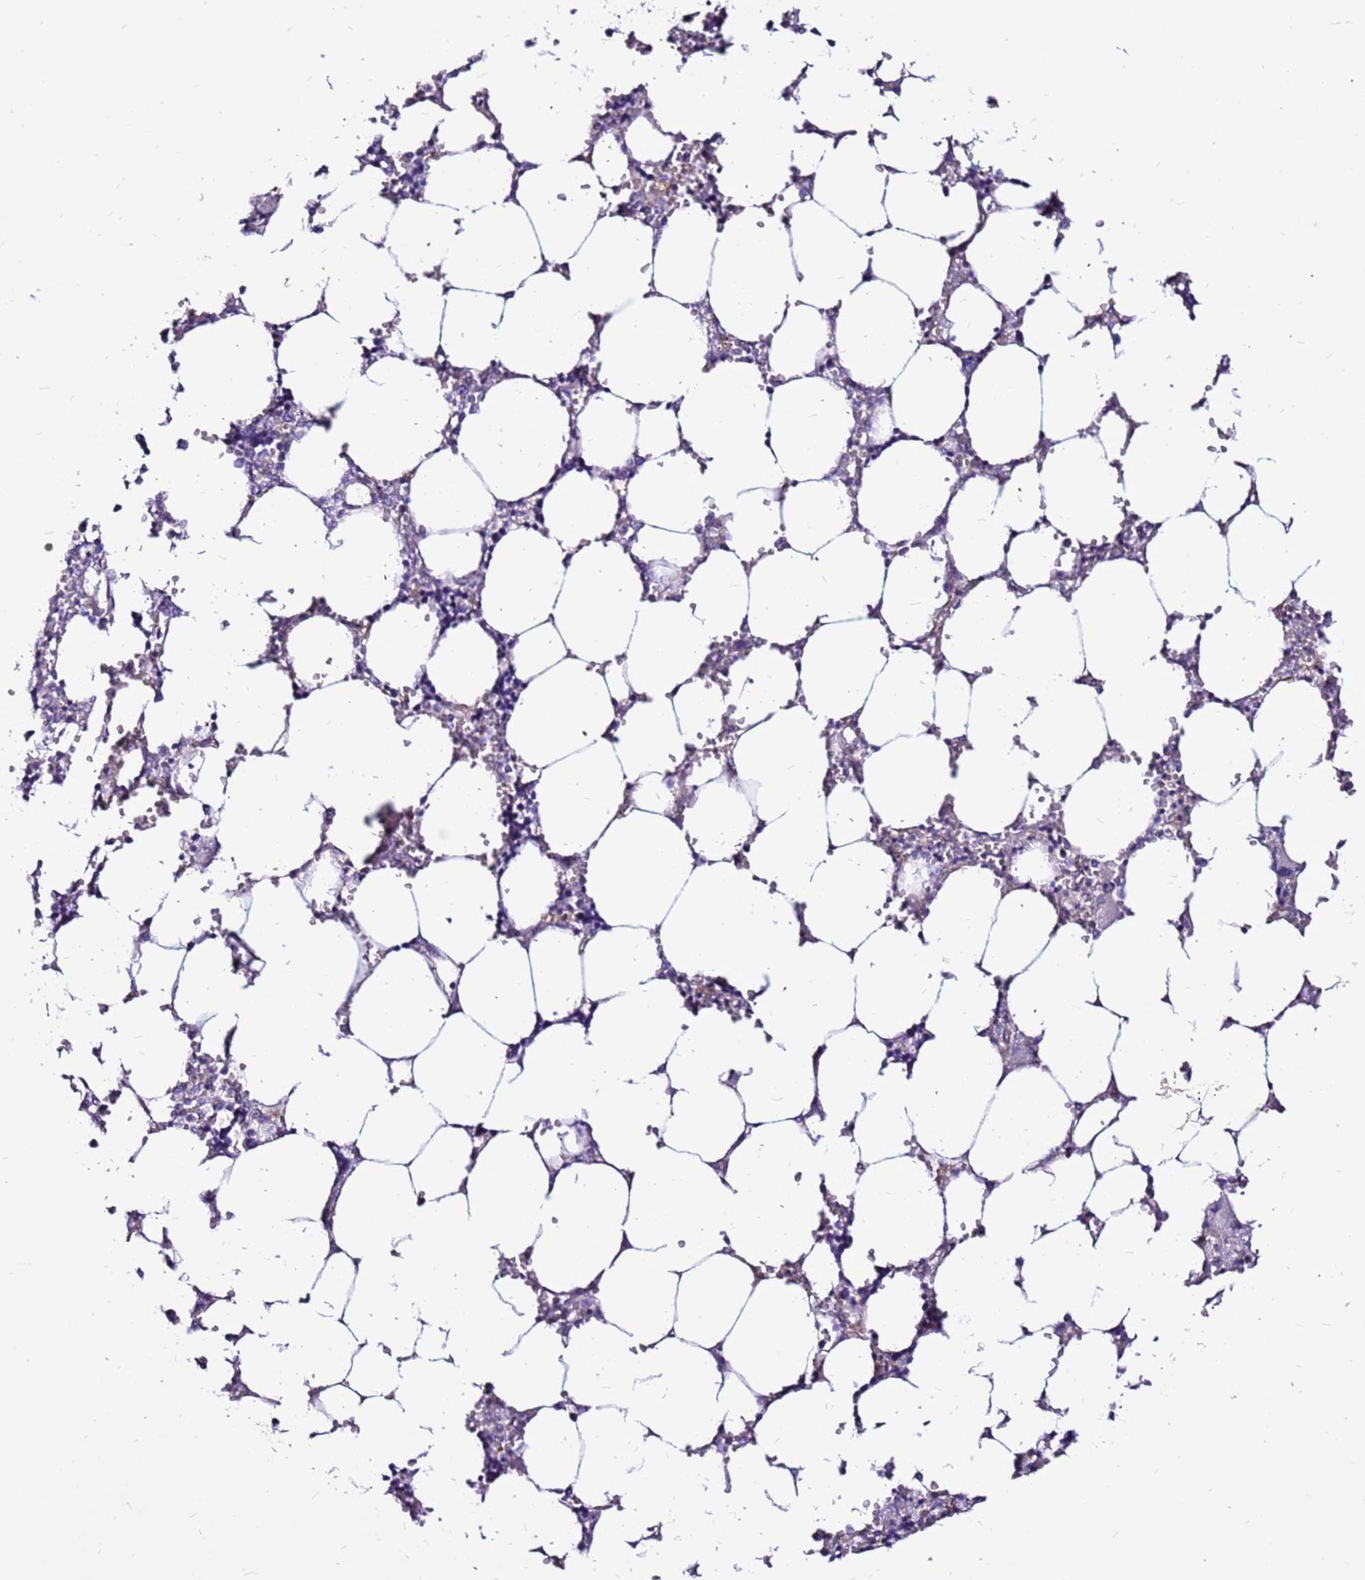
{"staining": {"intensity": "negative", "quantity": "none", "location": "none"}, "tissue": "bone marrow", "cell_type": "Hematopoietic cells", "image_type": "normal", "snomed": [{"axis": "morphology", "description": "Normal tissue, NOS"}, {"axis": "topography", "description": "Bone marrow"}], "caption": "This image is of normal bone marrow stained with IHC to label a protein in brown with the nuclei are counter-stained blue. There is no expression in hematopoietic cells. The staining was performed using DAB to visualize the protein expression in brown, while the nuclei were stained in blue with hematoxylin (Magnification: 20x).", "gene": "SLC44A3", "patient": {"sex": "male", "age": 64}}